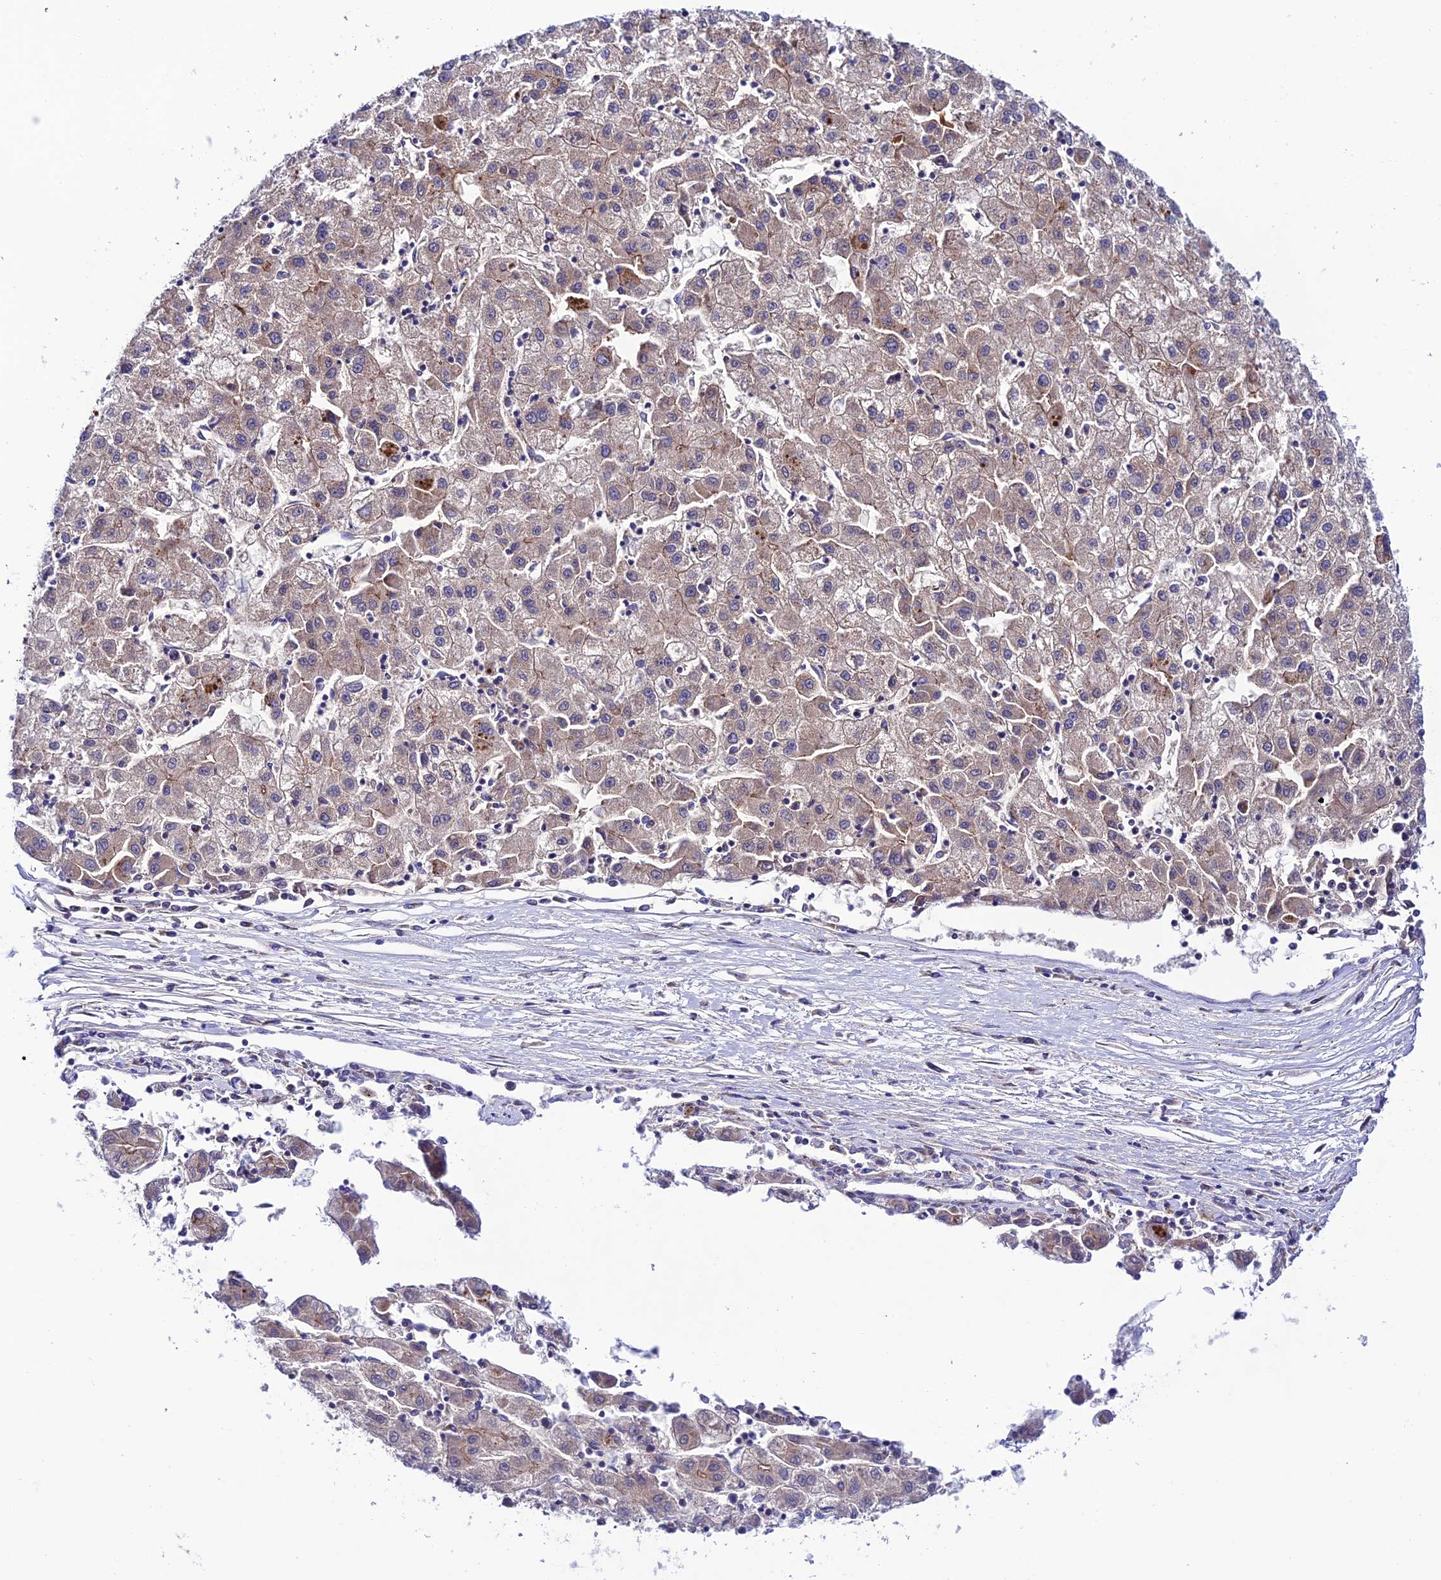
{"staining": {"intensity": "moderate", "quantity": "25%-75%", "location": "cytoplasmic/membranous"}, "tissue": "liver cancer", "cell_type": "Tumor cells", "image_type": "cancer", "snomed": [{"axis": "morphology", "description": "Carcinoma, Hepatocellular, NOS"}, {"axis": "topography", "description": "Liver"}], "caption": "Immunohistochemical staining of human liver cancer (hepatocellular carcinoma) shows medium levels of moderate cytoplasmic/membranous expression in approximately 25%-75% of tumor cells. The staining was performed using DAB (3,3'-diaminobenzidine) to visualize the protein expression in brown, while the nuclei were stained in blue with hematoxylin (Magnification: 20x).", "gene": "LACTB2", "patient": {"sex": "male", "age": 72}}